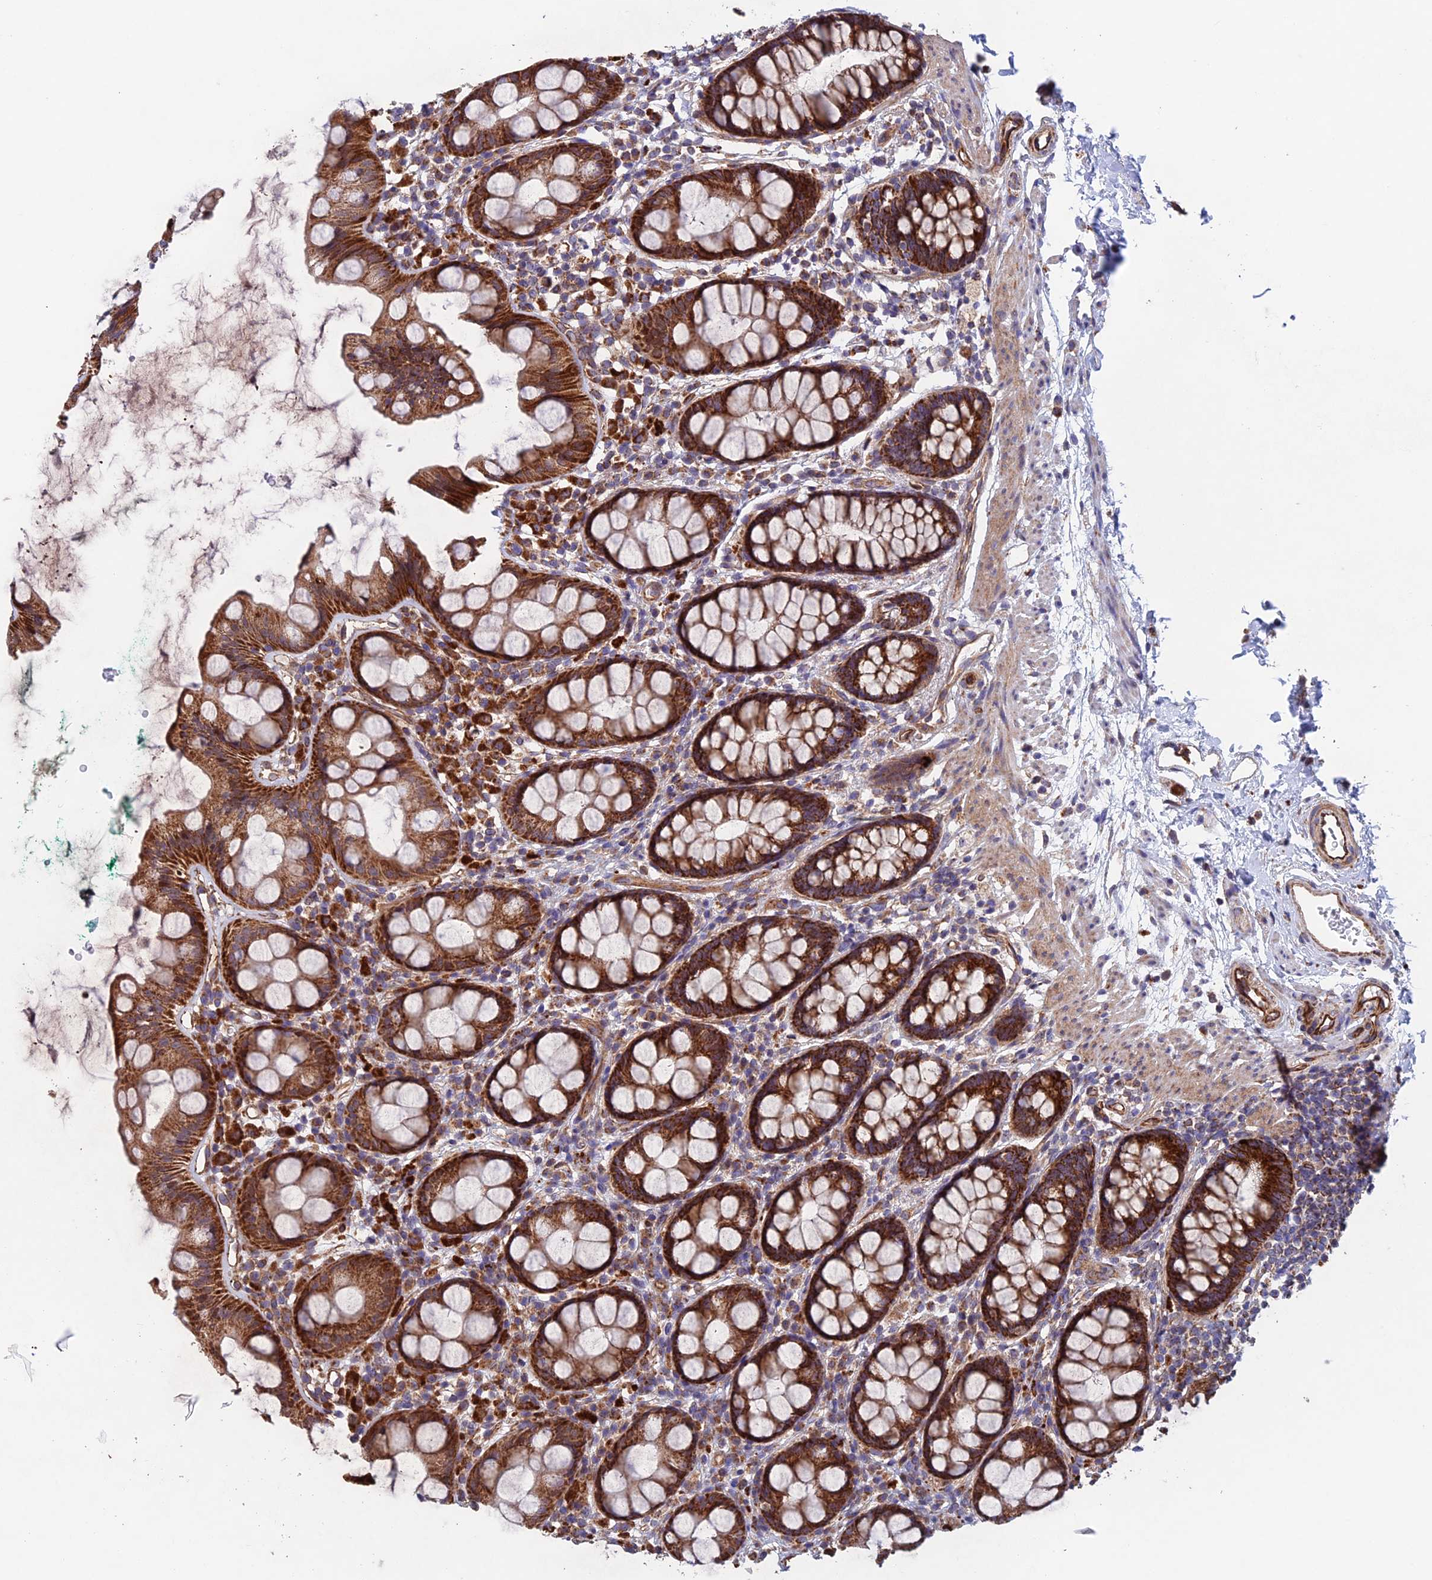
{"staining": {"intensity": "strong", "quantity": ">75%", "location": "cytoplasmic/membranous"}, "tissue": "rectum", "cell_type": "Glandular cells", "image_type": "normal", "snomed": [{"axis": "morphology", "description": "Normal tissue, NOS"}, {"axis": "topography", "description": "Rectum"}], "caption": "Brown immunohistochemical staining in normal human rectum shows strong cytoplasmic/membranous expression in about >75% of glandular cells.", "gene": "MRPL1", "patient": {"sex": "female", "age": 65}}